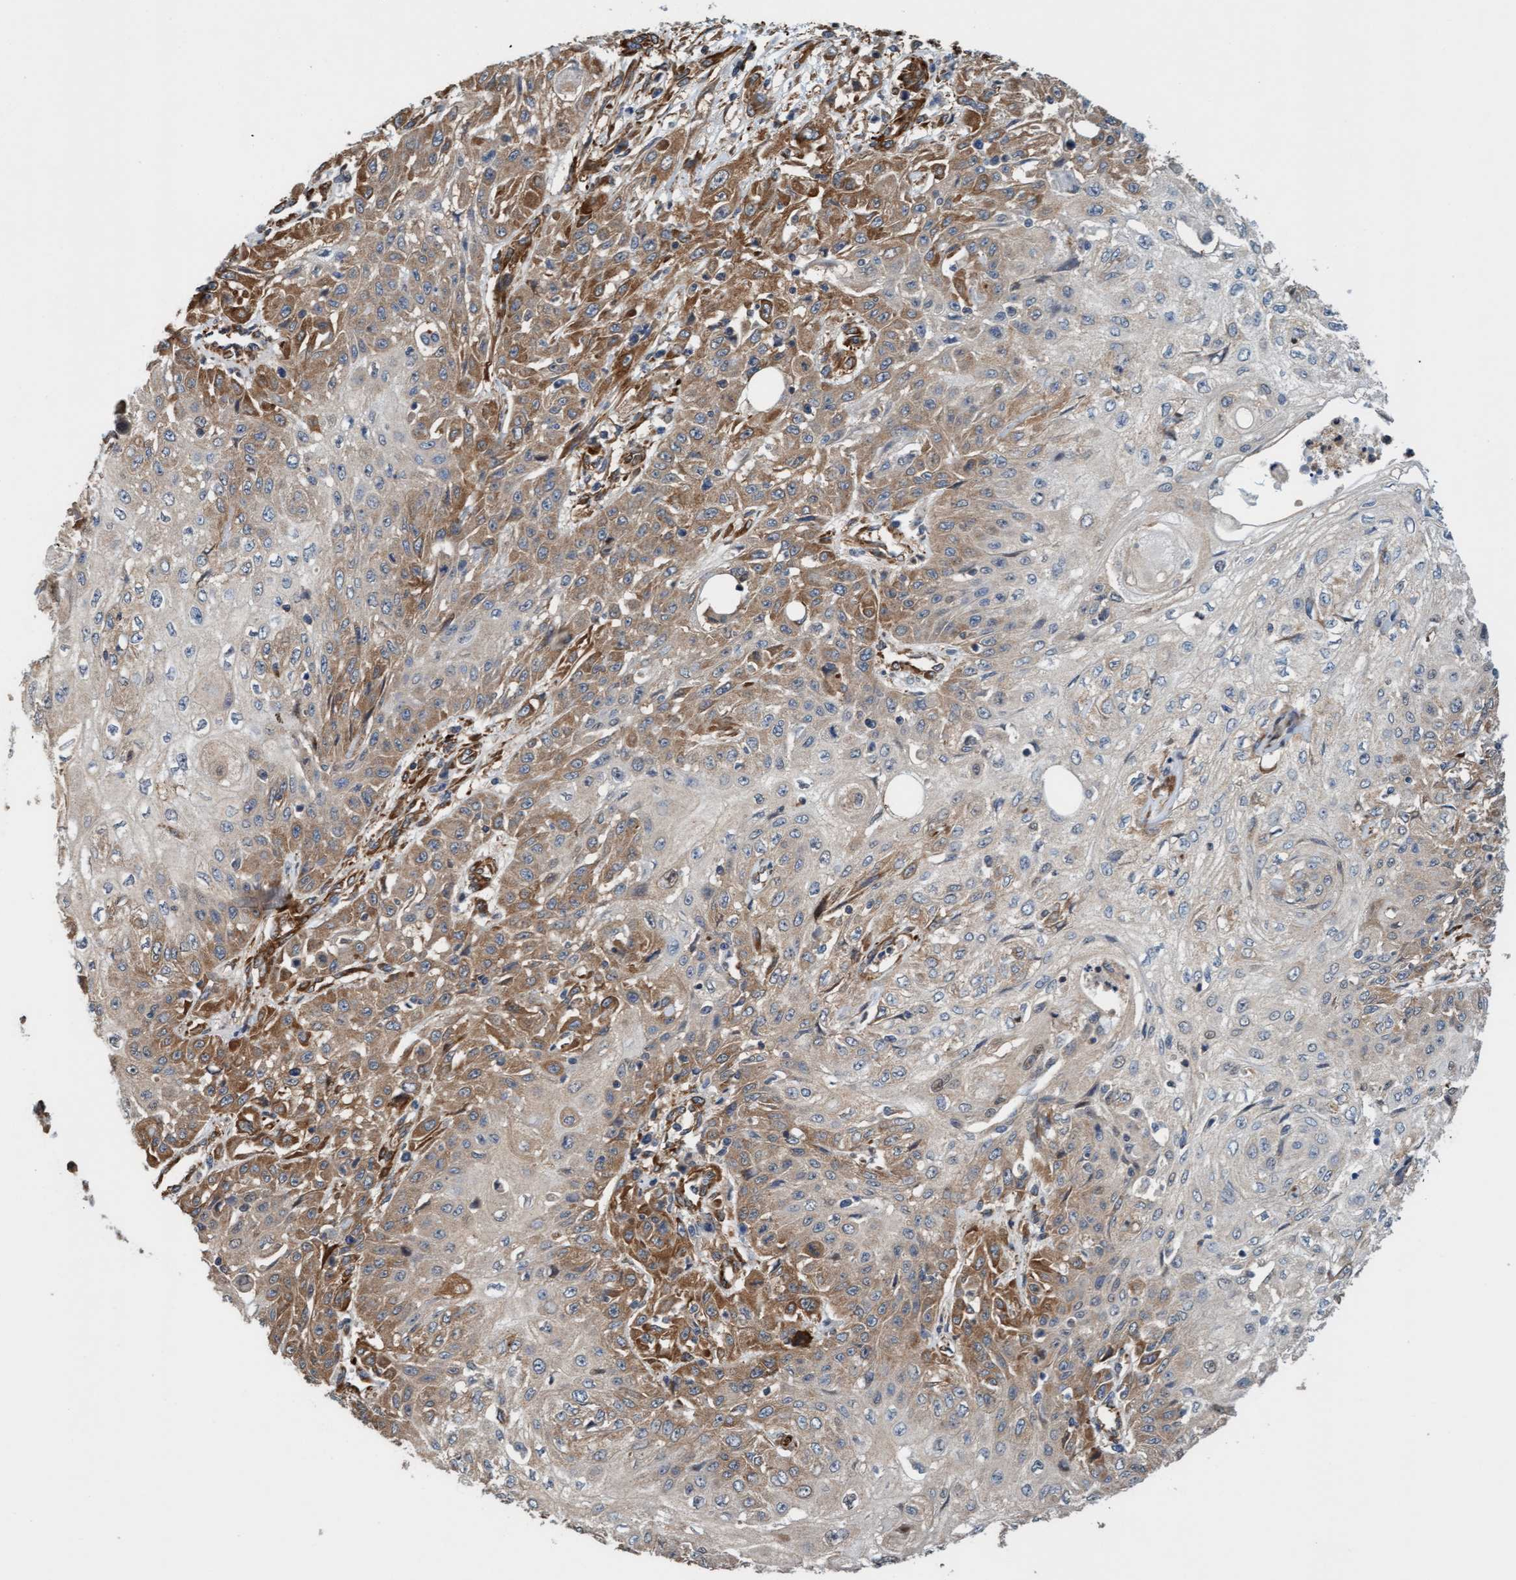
{"staining": {"intensity": "moderate", "quantity": "25%-75%", "location": "cytoplasmic/membranous"}, "tissue": "skin cancer", "cell_type": "Tumor cells", "image_type": "cancer", "snomed": [{"axis": "morphology", "description": "Squamous cell carcinoma, NOS"}, {"axis": "morphology", "description": "Squamous cell carcinoma, metastatic, NOS"}, {"axis": "topography", "description": "Skin"}, {"axis": "topography", "description": "Lymph node"}], "caption": "This photomicrograph shows immunohistochemistry staining of metastatic squamous cell carcinoma (skin), with medium moderate cytoplasmic/membranous expression in approximately 25%-75% of tumor cells.", "gene": "FMNL3", "patient": {"sex": "male", "age": 75}}